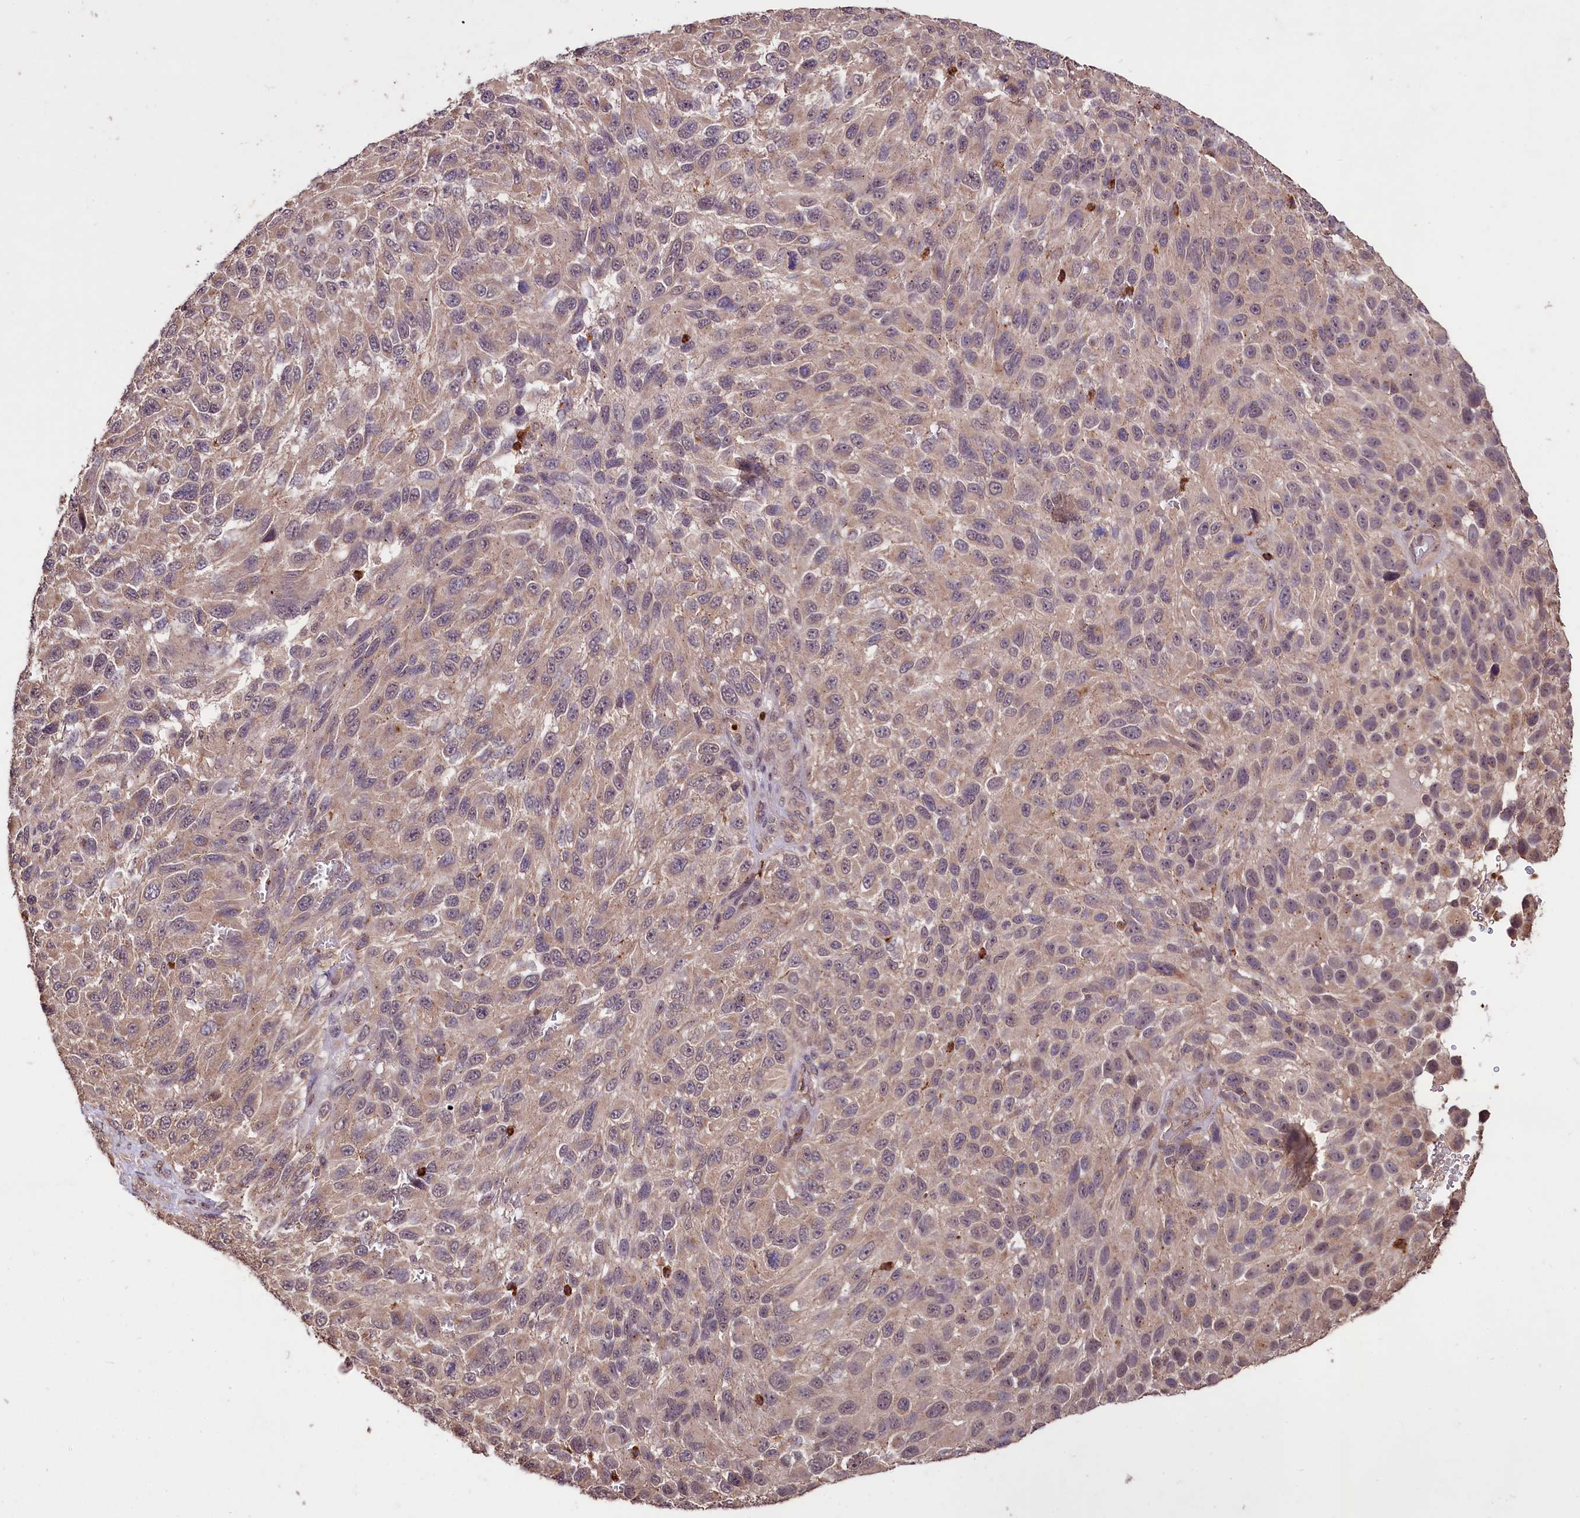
{"staining": {"intensity": "negative", "quantity": "none", "location": "none"}, "tissue": "melanoma", "cell_type": "Tumor cells", "image_type": "cancer", "snomed": [{"axis": "morphology", "description": "Normal tissue, NOS"}, {"axis": "morphology", "description": "Malignant melanoma, NOS"}, {"axis": "topography", "description": "Skin"}], "caption": "This histopathology image is of melanoma stained with immunohistochemistry (IHC) to label a protein in brown with the nuclei are counter-stained blue. There is no staining in tumor cells. (DAB (3,3'-diaminobenzidine) immunohistochemistry (IHC) visualized using brightfield microscopy, high magnification).", "gene": "KLRB1", "patient": {"sex": "female", "age": 96}}